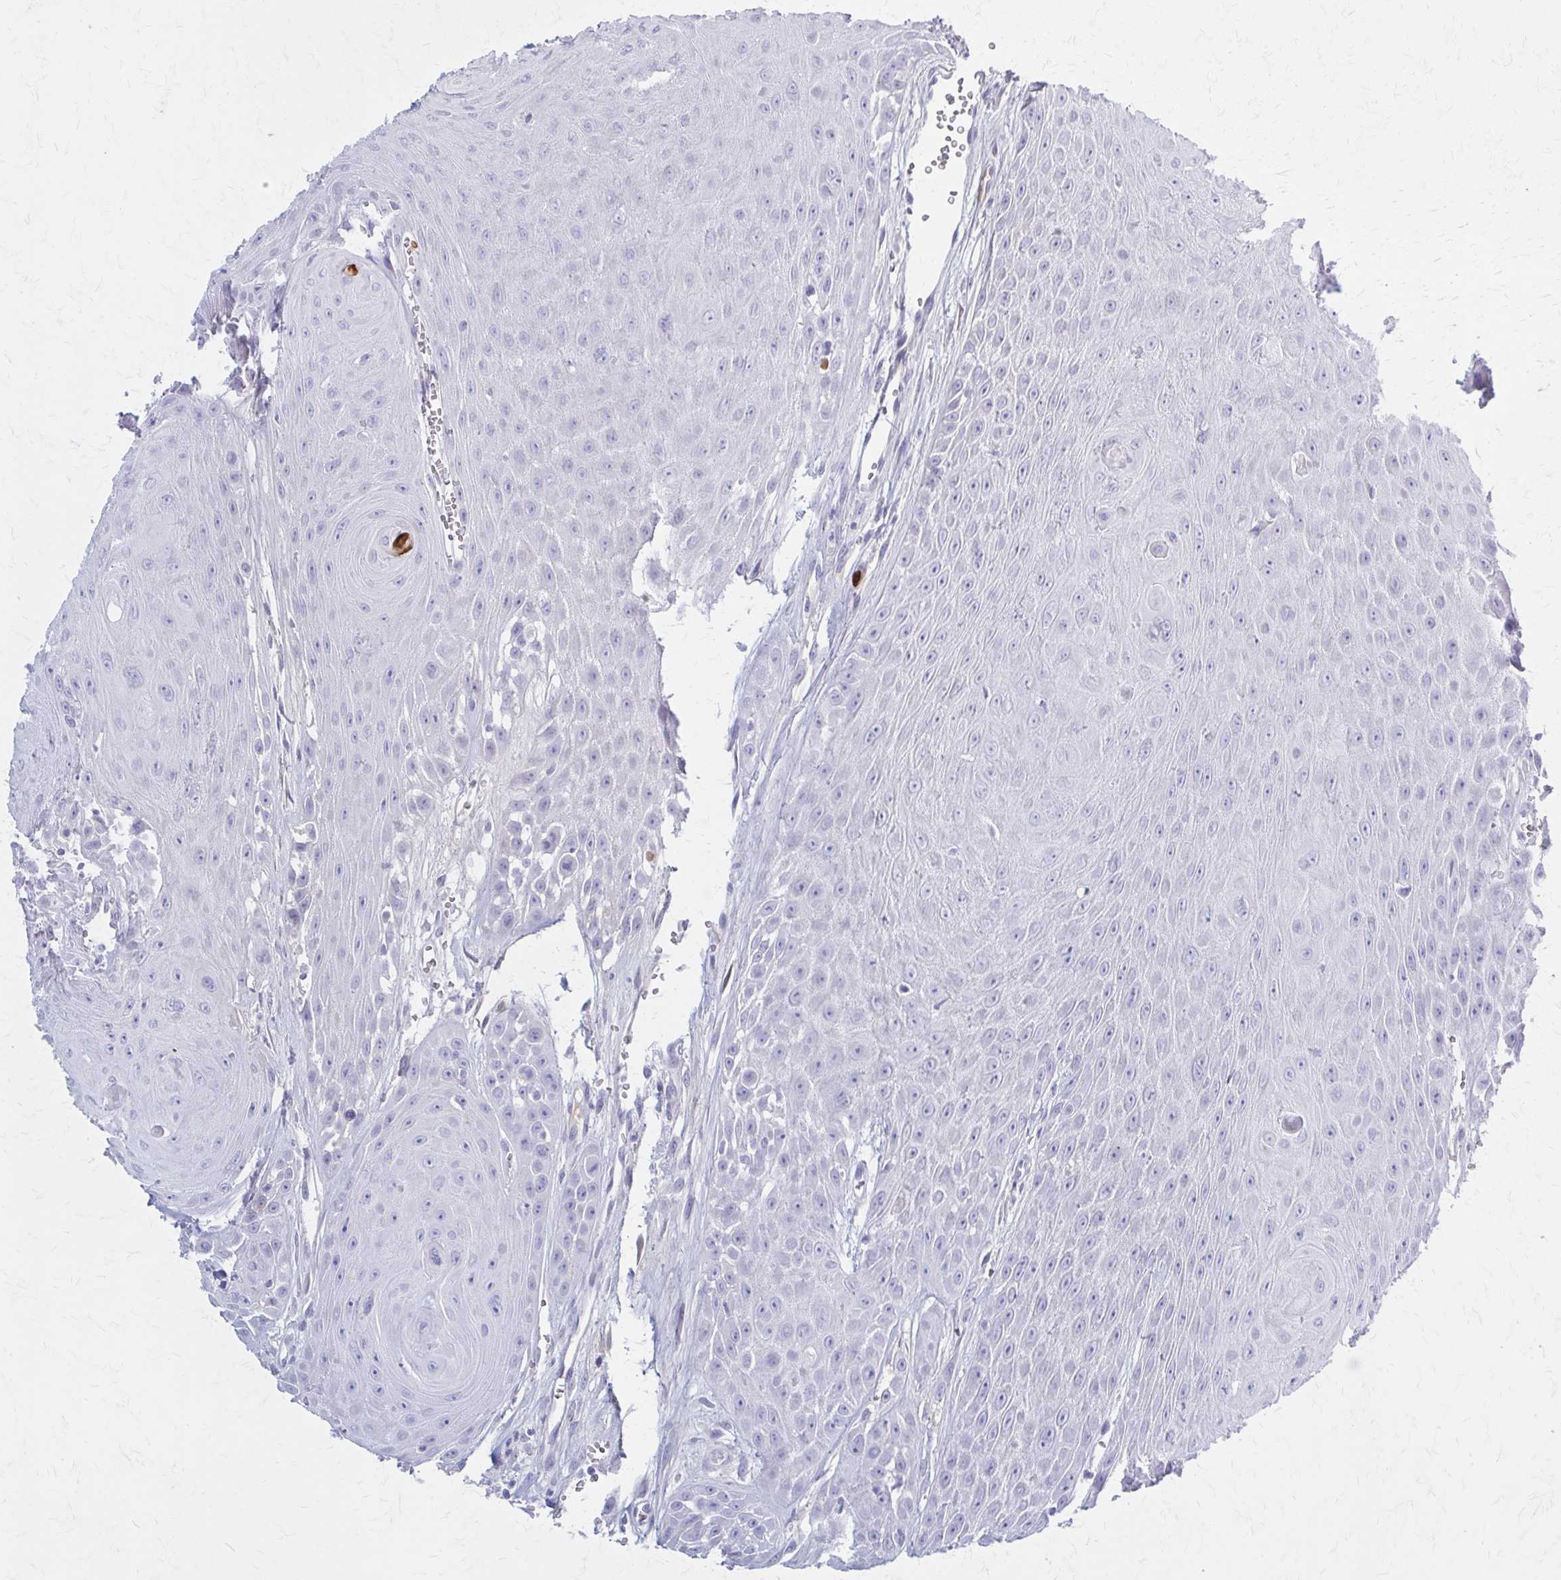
{"staining": {"intensity": "negative", "quantity": "none", "location": "none"}, "tissue": "head and neck cancer", "cell_type": "Tumor cells", "image_type": "cancer", "snomed": [{"axis": "morphology", "description": "Squamous cell carcinoma, NOS"}, {"axis": "topography", "description": "Oral tissue"}, {"axis": "topography", "description": "Head-Neck"}], "caption": "This is an immunohistochemistry photomicrograph of head and neck squamous cell carcinoma. There is no staining in tumor cells.", "gene": "SERPIND1", "patient": {"sex": "male", "age": 81}}